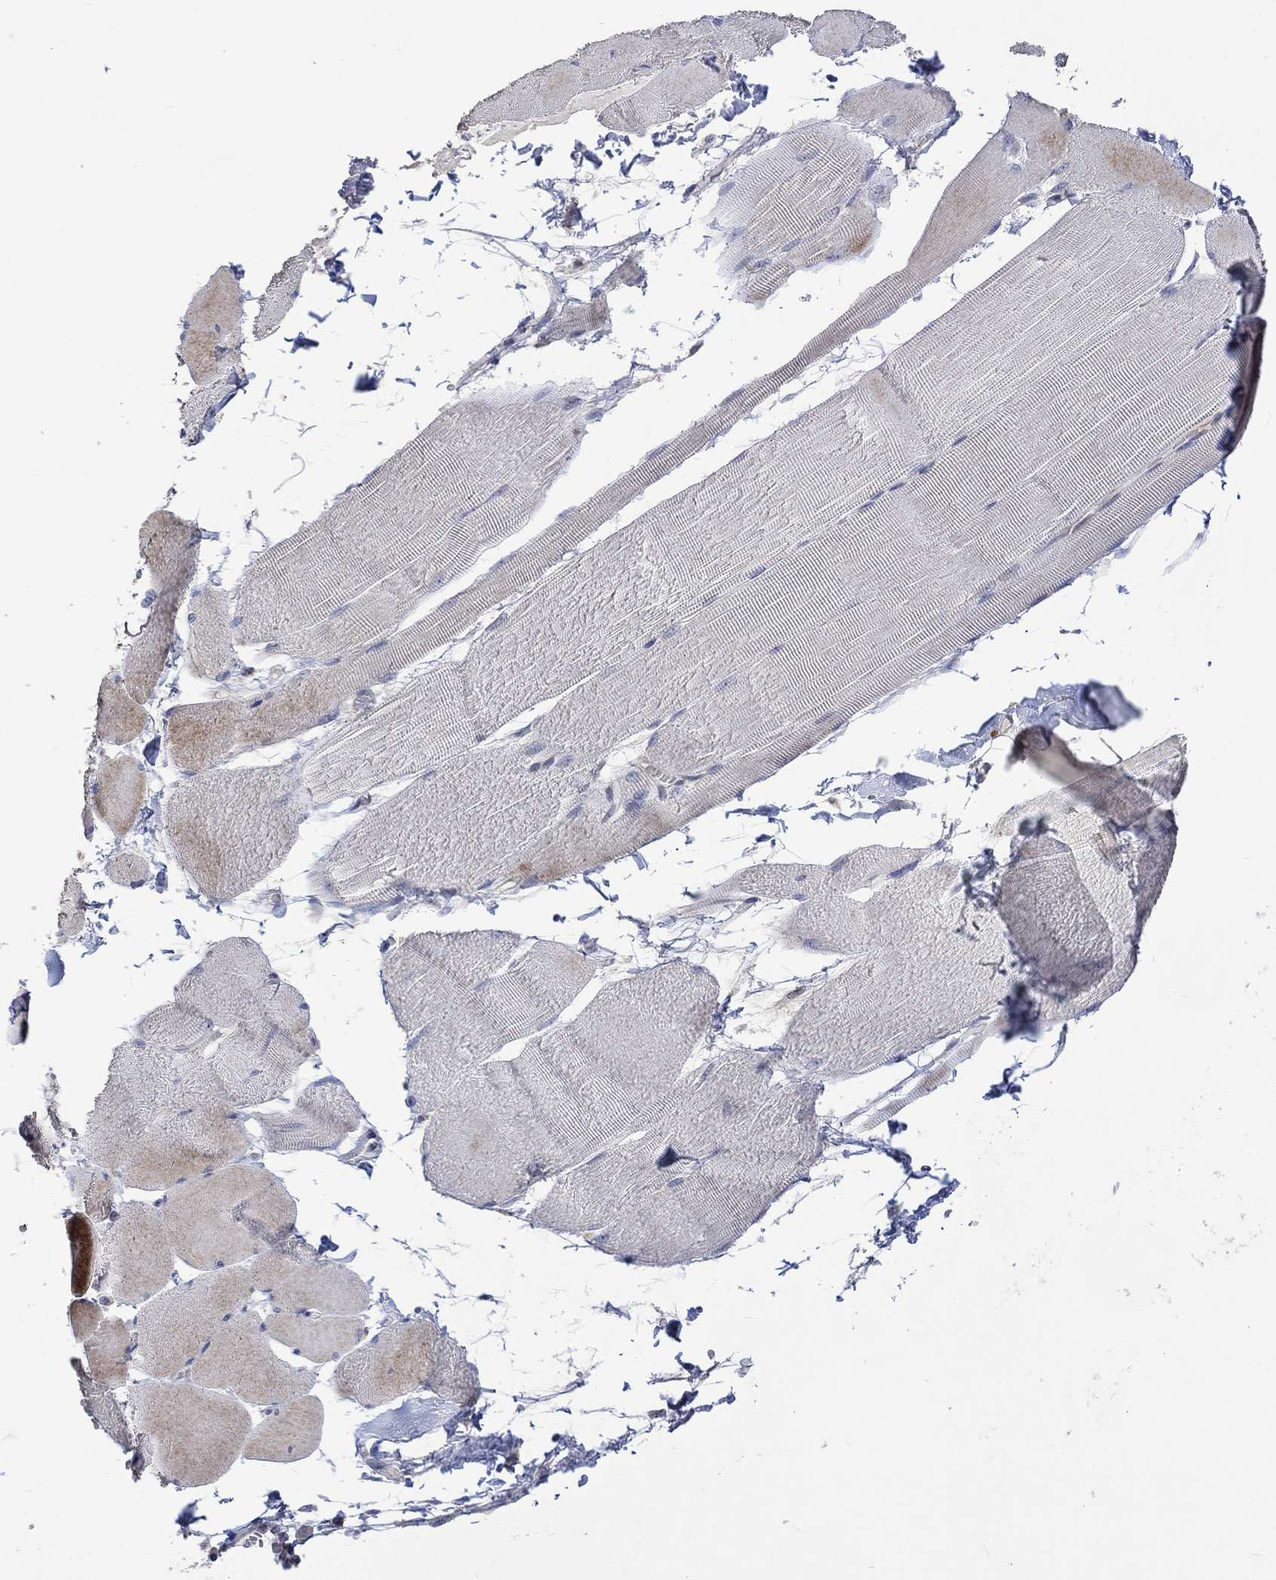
{"staining": {"intensity": "weak", "quantity": "25%-75%", "location": "cytoplasmic/membranous"}, "tissue": "skeletal muscle", "cell_type": "Myocytes", "image_type": "normal", "snomed": [{"axis": "morphology", "description": "Normal tissue, NOS"}, {"axis": "topography", "description": "Skeletal muscle"}], "caption": "The image shows a brown stain indicating the presence of a protein in the cytoplasmic/membranous of myocytes in skeletal muscle. The staining was performed using DAB, with brown indicating positive protein expression. Nuclei are stained blue with hematoxylin.", "gene": "SLC48A1", "patient": {"sex": "male", "age": 56}}